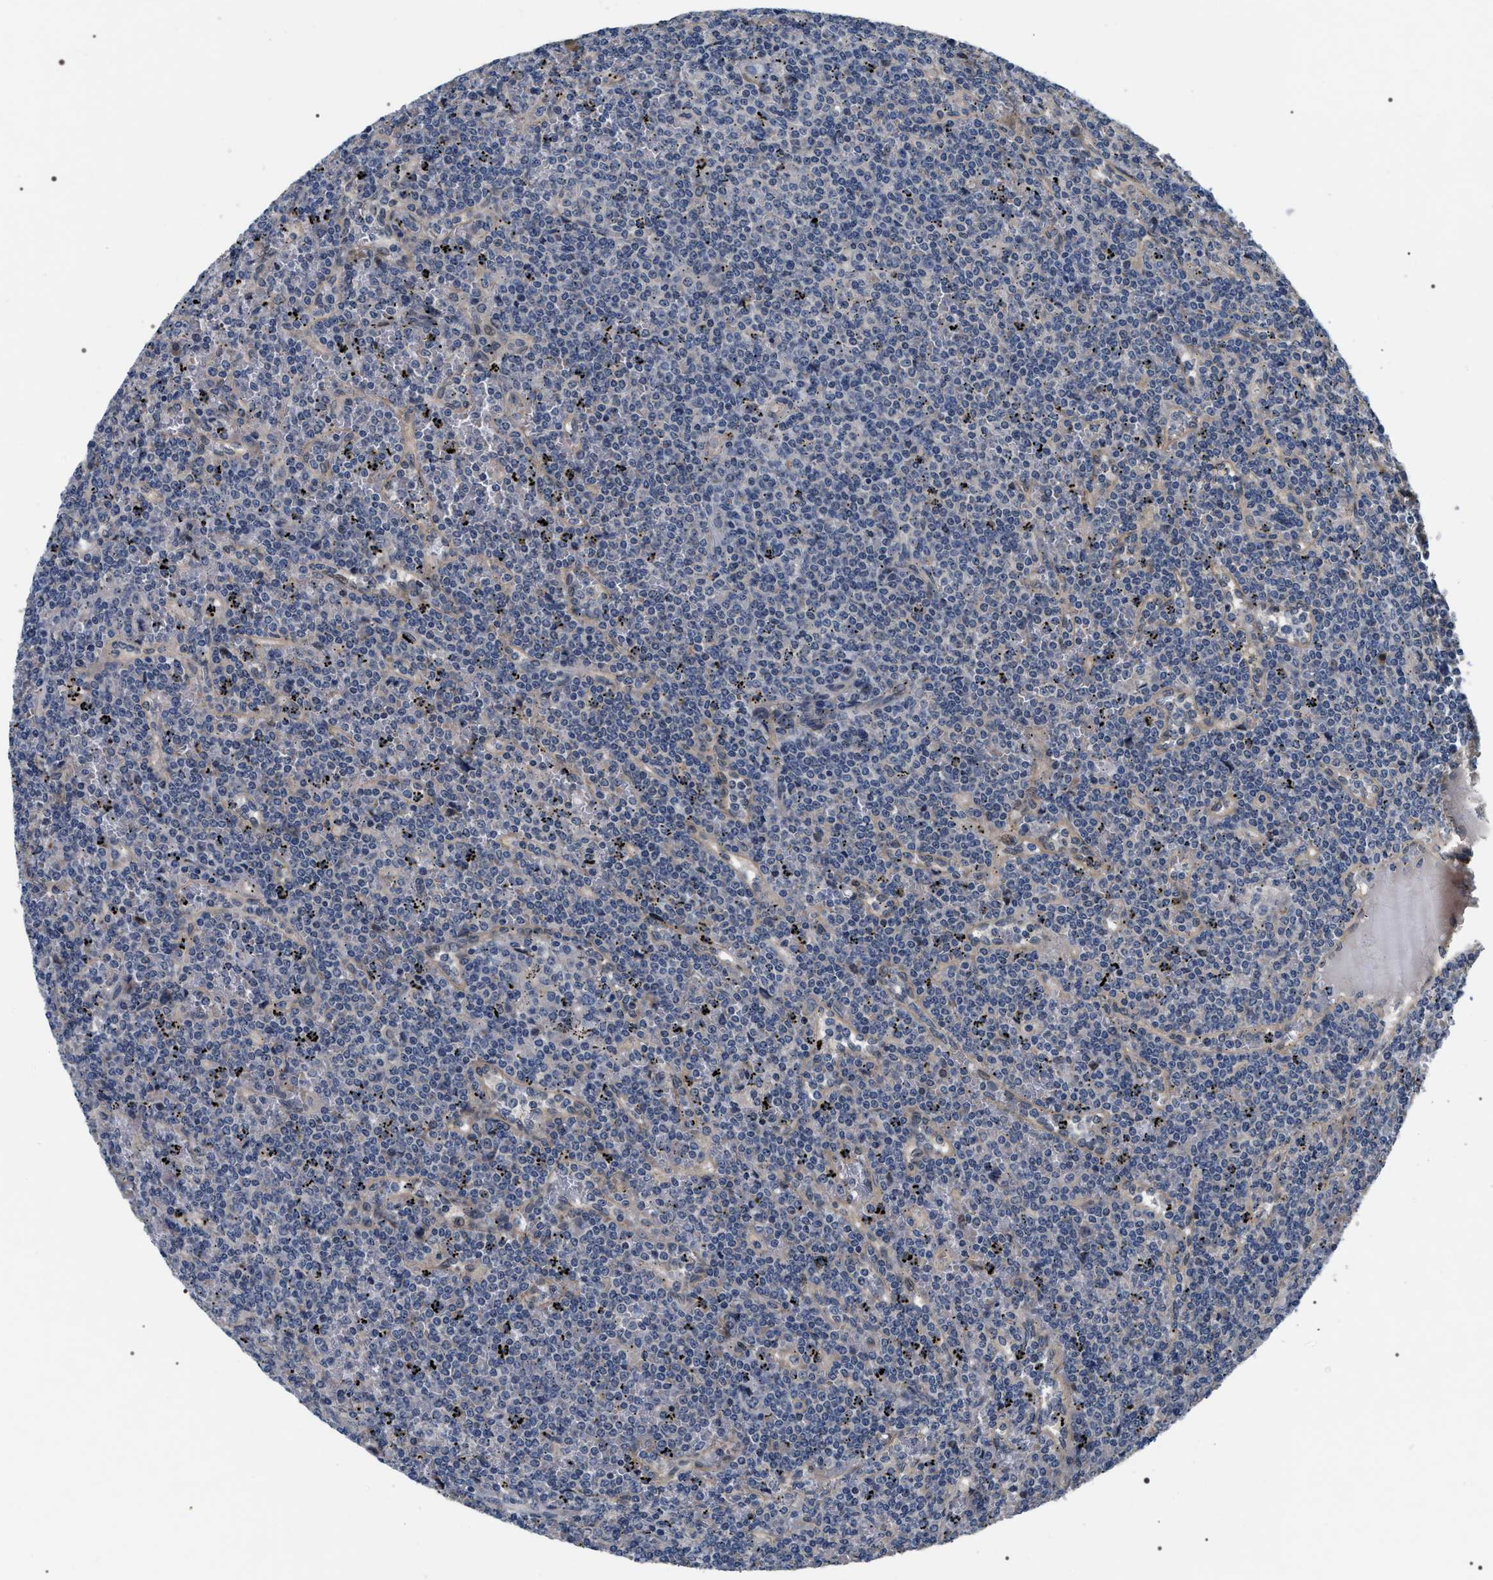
{"staining": {"intensity": "negative", "quantity": "none", "location": "none"}, "tissue": "lymphoma", "cell_type": "Tumor cells", "image_type": "cancer", "snomed": [{"axis": "morphology", "description": "Malignant lymphoma, non-Hodgkin's type, Low grade"}, {"axis": "topography", "description": "Lymph node"}], "caption": "Immunohistochemical staining of low-grade malignant lymphoma, non-Hodgkin's type reveals no significant staining in tumor cells.", "gene": "IFT81", "patient": {"sex": "male", "age": 49}}